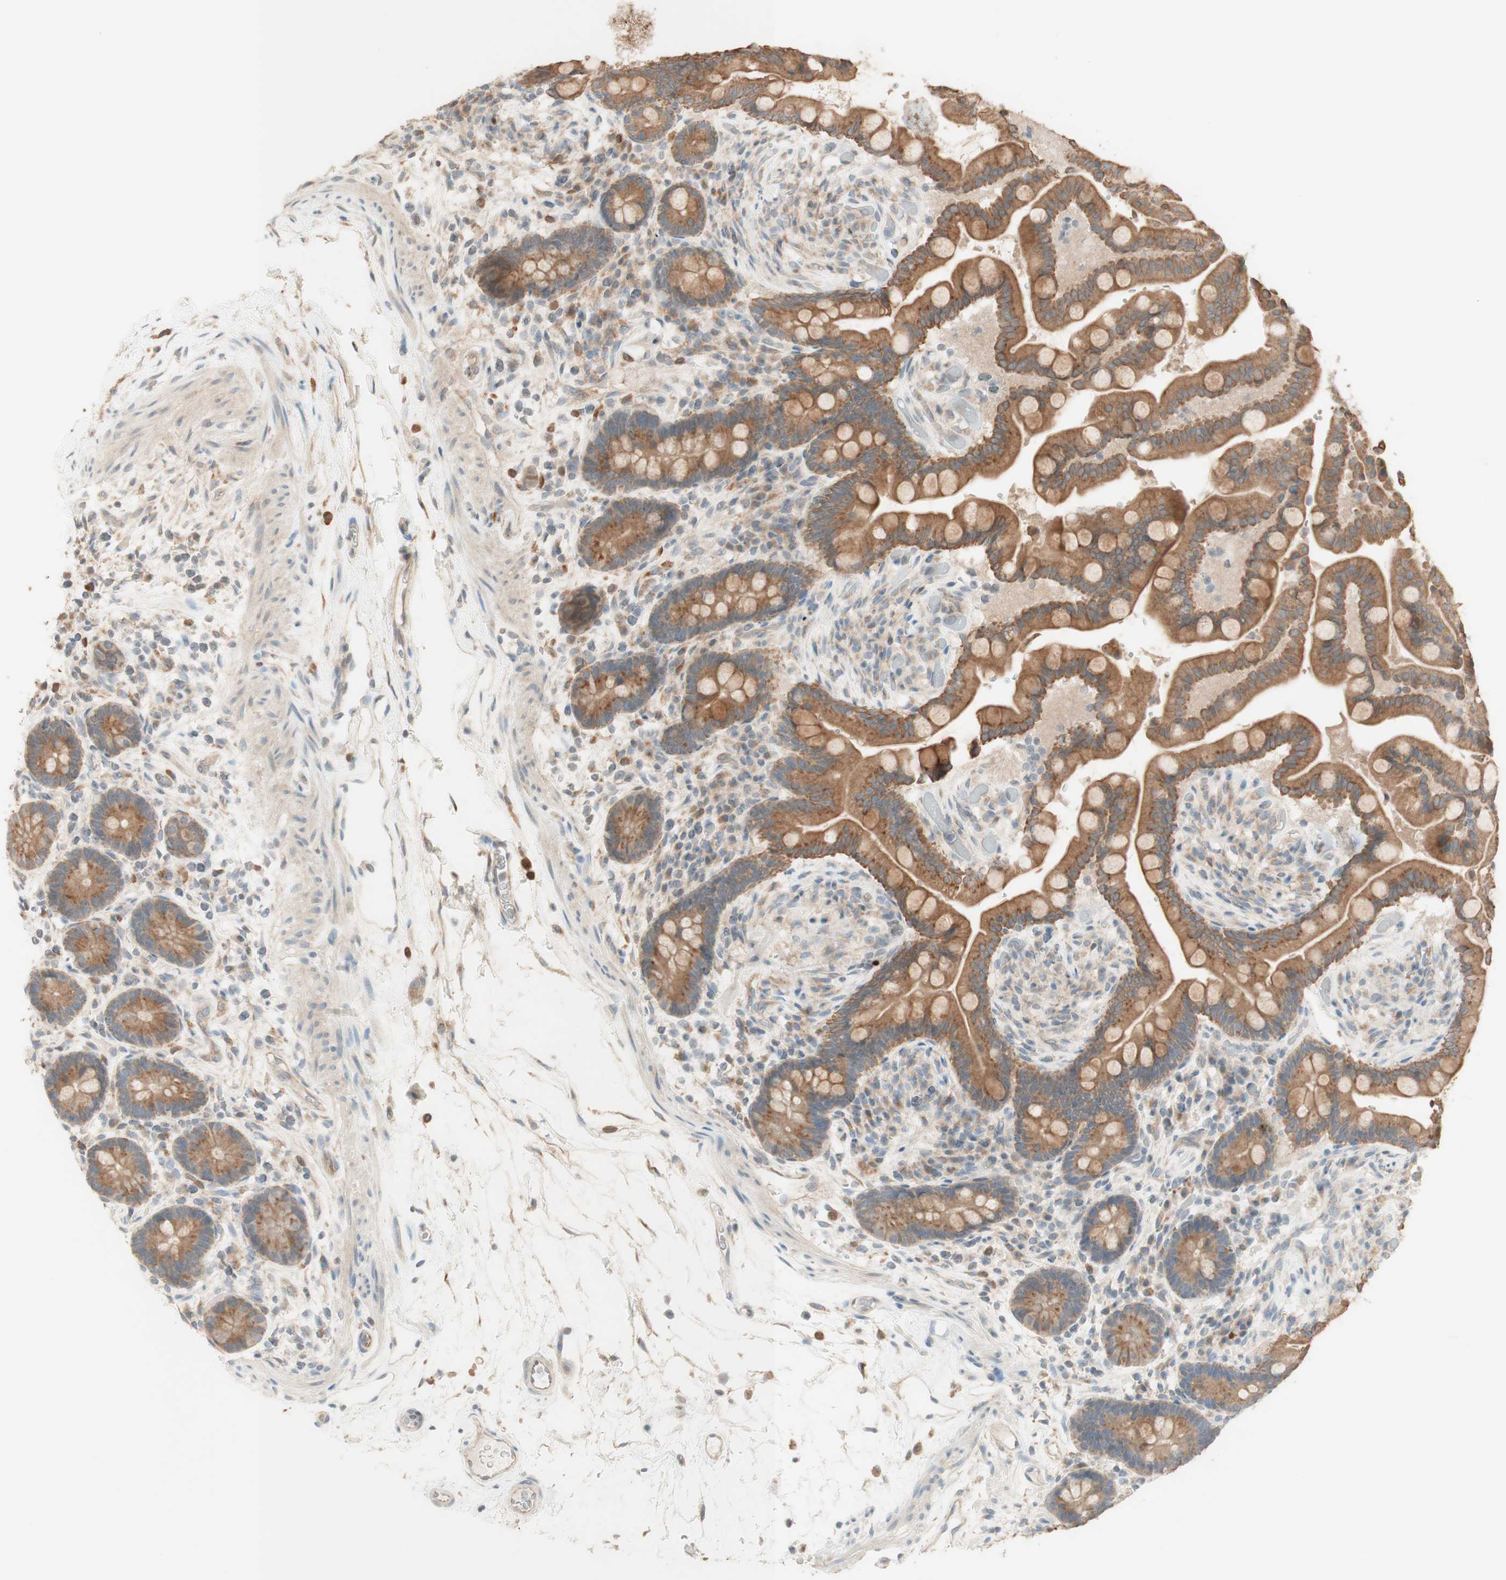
{"staining": {"intensity": "weak", "quantity": ">75%", "location": "cytoplasmic/membranous"}, "tissue": "colon", "cell_type": "Endothelial cells", "image_type": "normal", "snomed": [{"axis": "morphology", "description": "Normal tissue, NOS"}, {"axis": "topography", "description": "Colon"}], "caption": "A brown stain shows weak cytoplasmic/membranous staining of a protein in endothelial cells of benign human colon. (DAB IHC, brown staining for protein, blue staining for nuclei).", "gene": "CLCN2", "patient": {"sex": "male", "age": 73}}